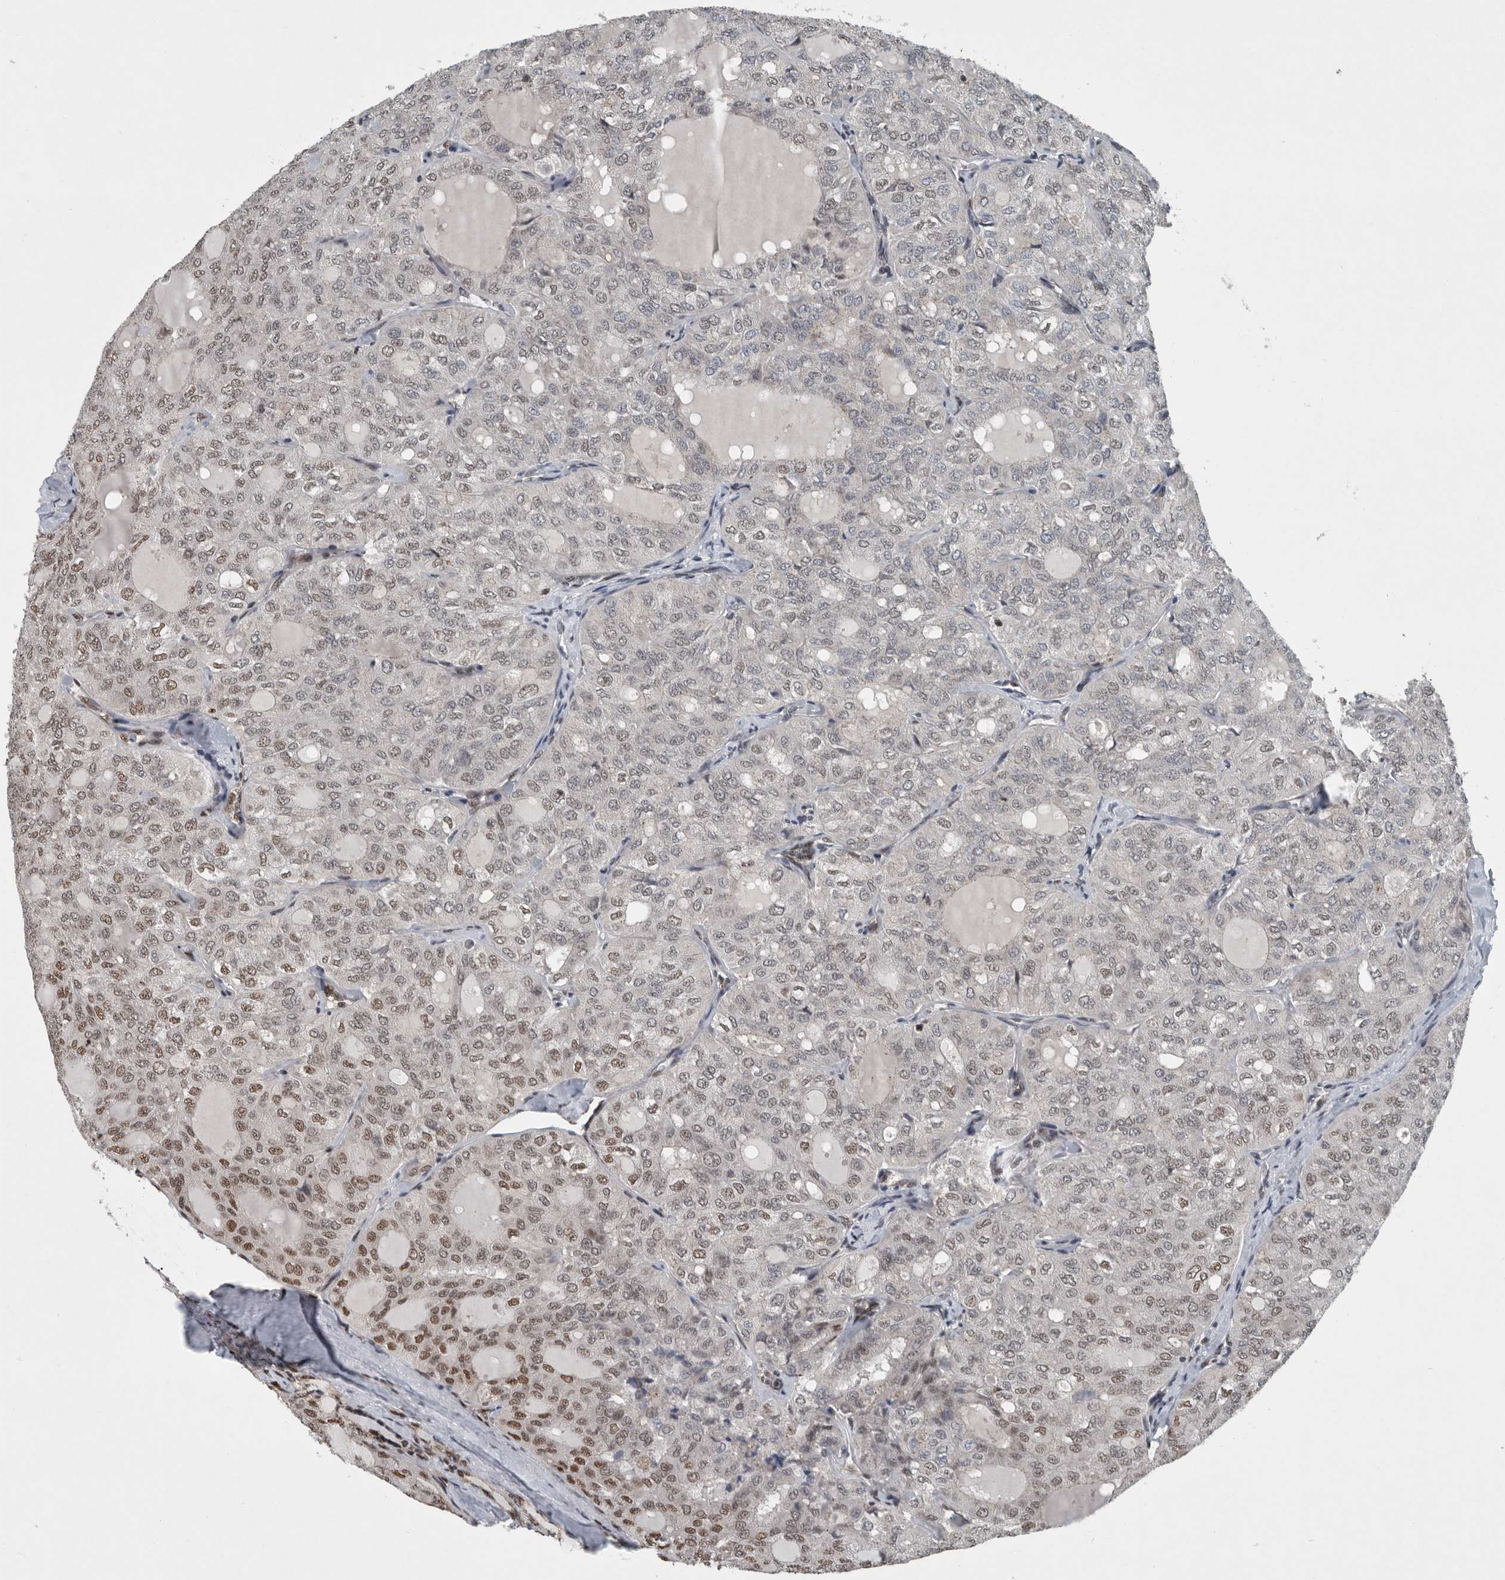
{"staining": {"intensity": "moderate", "quantity": "25%-75%", "location": "nuclear"}, "tissue": "thyroid cancer", "cell_type": "Tumor cells", "image_type": "cancer", "snomed": [{"axis": "morphology", "description": "Follicular adenoma carcinoma, NOS"}, {"axis": "topography", "description": "Thyroid gland"}], "caption": "The histopathology image displays a brown stain indicating the presence of a protein in the nuclear of tumor cells in thyroid cancer. (DAB (3,3'-diaminobenzidine) IHC with brightfield microscopy, high magnification).", "gene": "SENP7", "patient": {"sex": "male", "age": 75}}